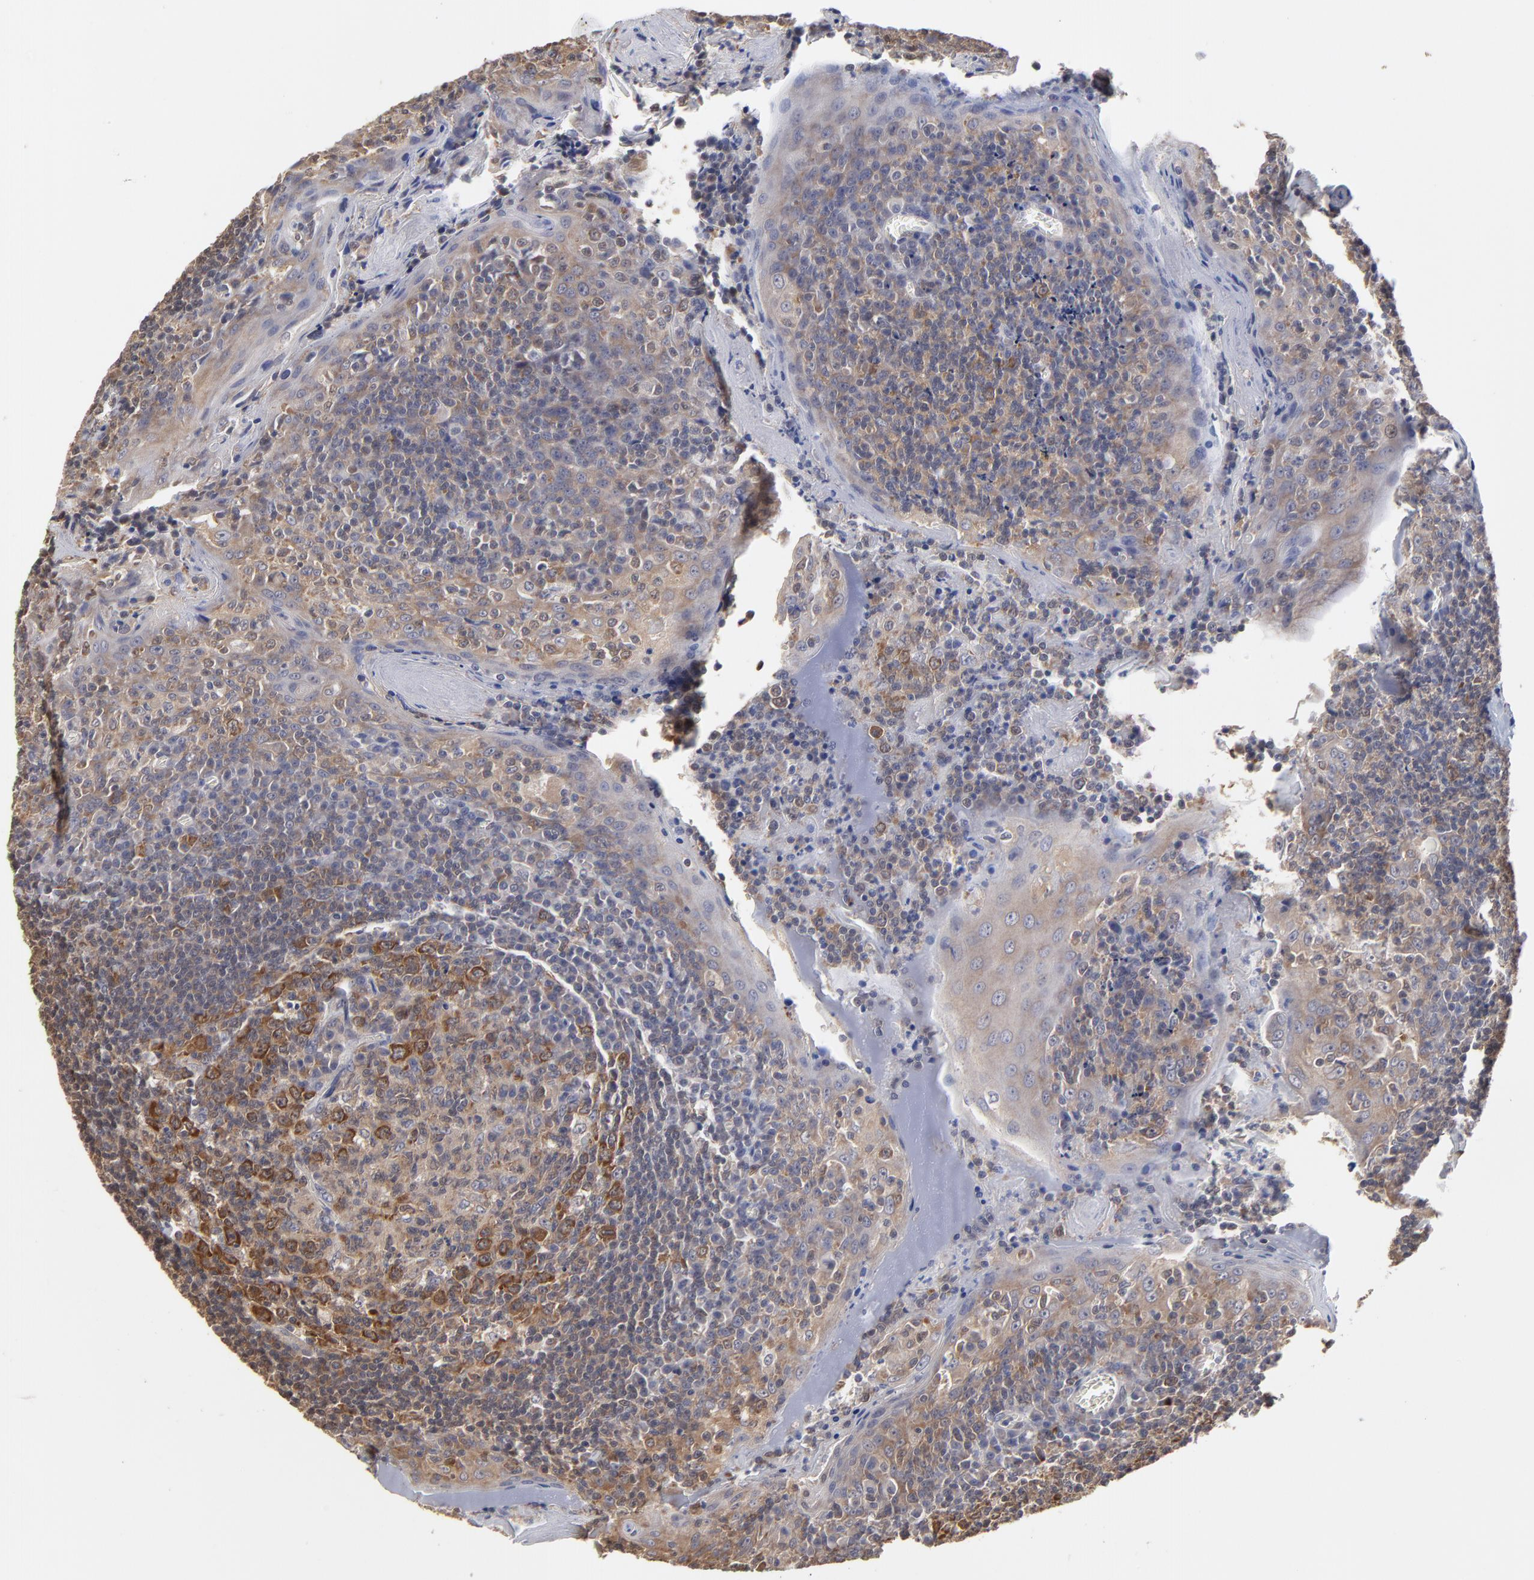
{"staining": {"intensity": "moderate", "quantity": "25%-75%", "location": "cytoplasmic/membranous"}, "tissue": "tonsil", "cell_type": "Germinal center cells", "image_type": "normal", "snomed": [{"axis": "morphology", "description": "Normal tissue, NOS"}, {"axis": "topography", "description": "Tonsil"}], "caption": "A high-resolution photomicrograph shows immunohistochemistry staining of normal tonsil, which reveals moderate cytoplasmic/membranous expression in about 25%-75% of germinal center cells.", "gene": "CCT2", "patient": {"sex": "male", "age": 31}}